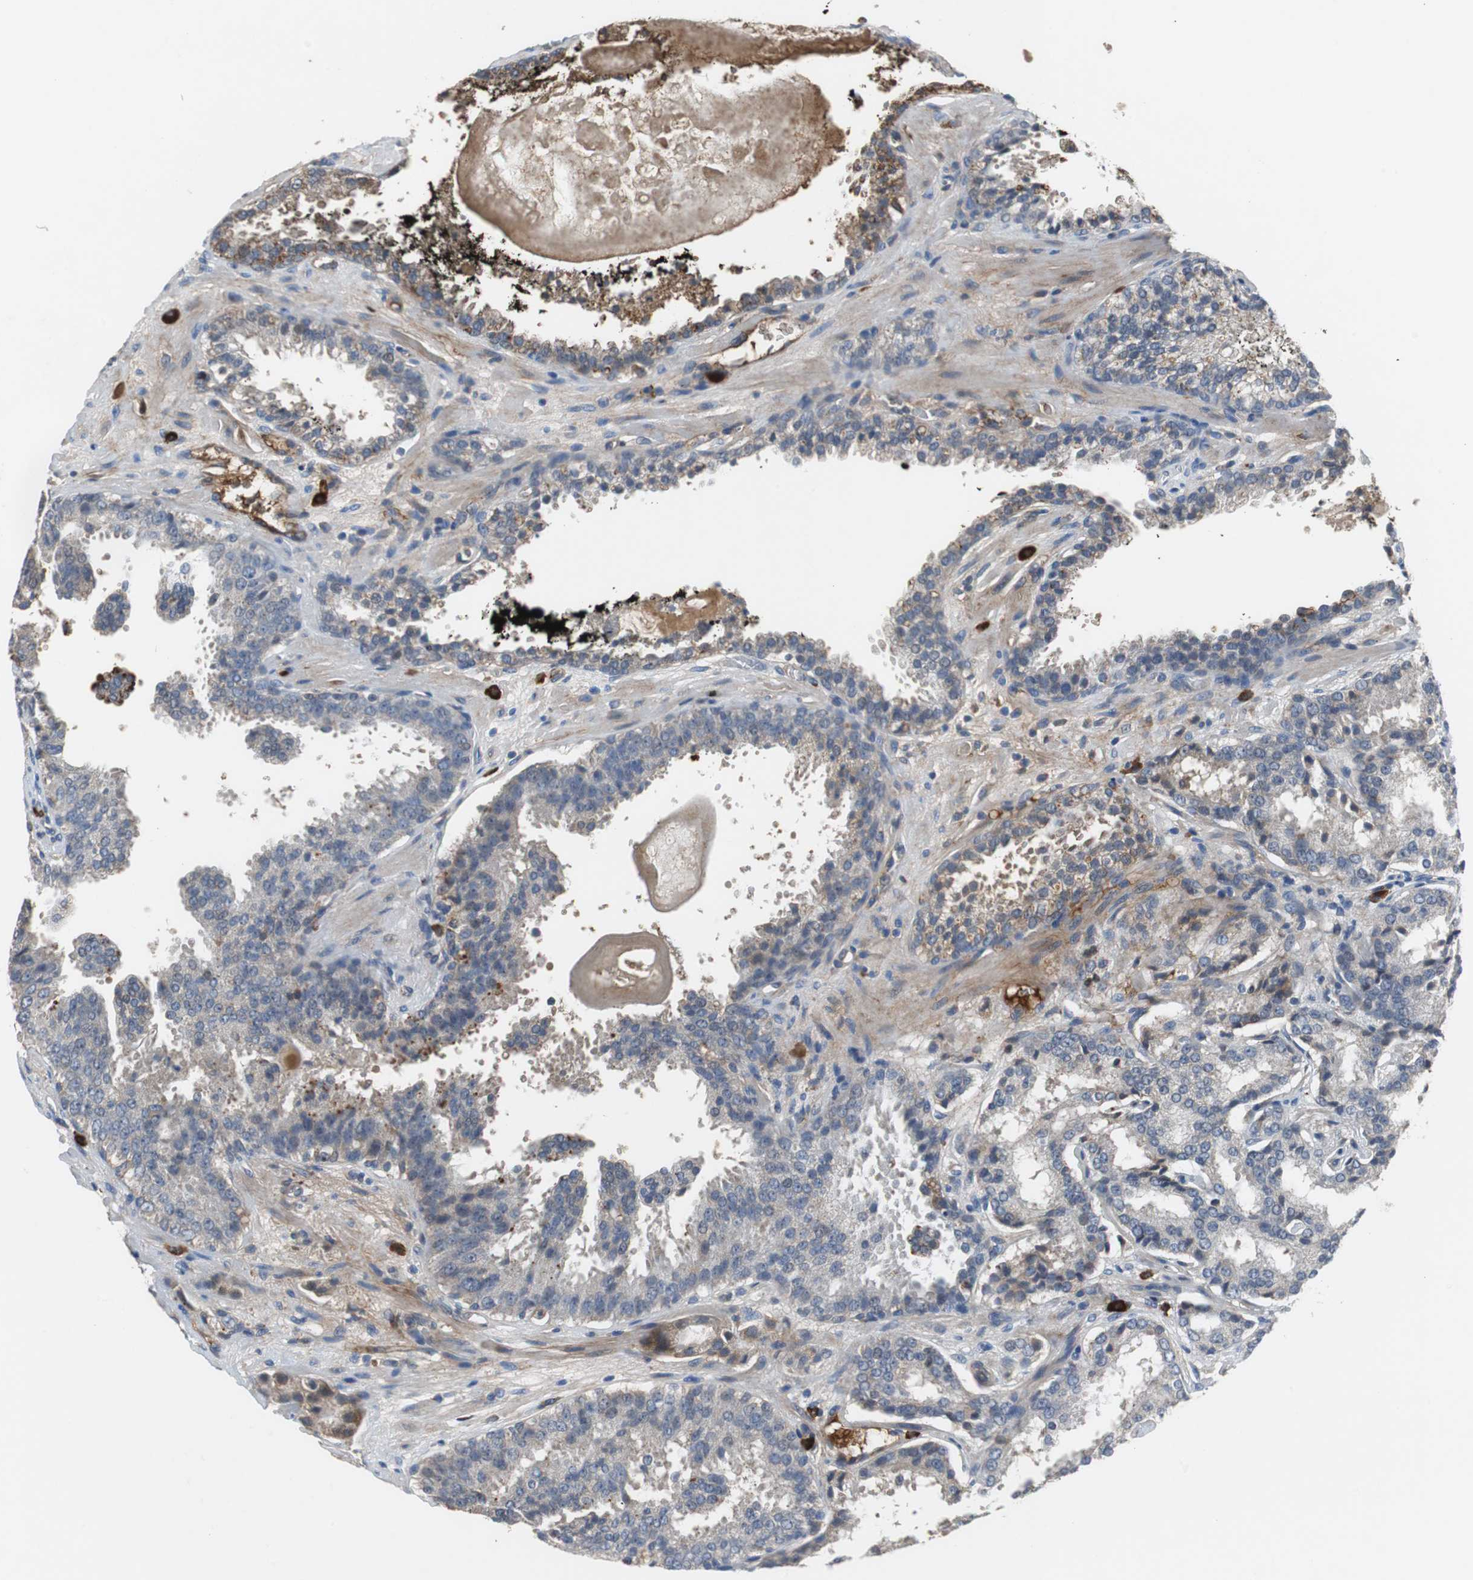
{"staining": {"intensity": "weak", "quantity": "<25%", "location": "cytoplasmic/membranous"}, "tissue": "prostate cancer", "cell_type": "Tumor cells", "image_type": "cancer", "snomed": [{"axis": "morphology", "description": "Adenocarcinoma, High grade"}, {"axis": "topography", "description": "Prostate"}], "caption": "An immunohistochemistry (IHC) image of prostate cancer is shown. There is no staining in tumor cells of prostate cancer. (DAB immunohistochemistry (IHC) with hematoxylin counter stain).", "gene": "SORT1", "patient": {"sex": "male", "age": 58}}